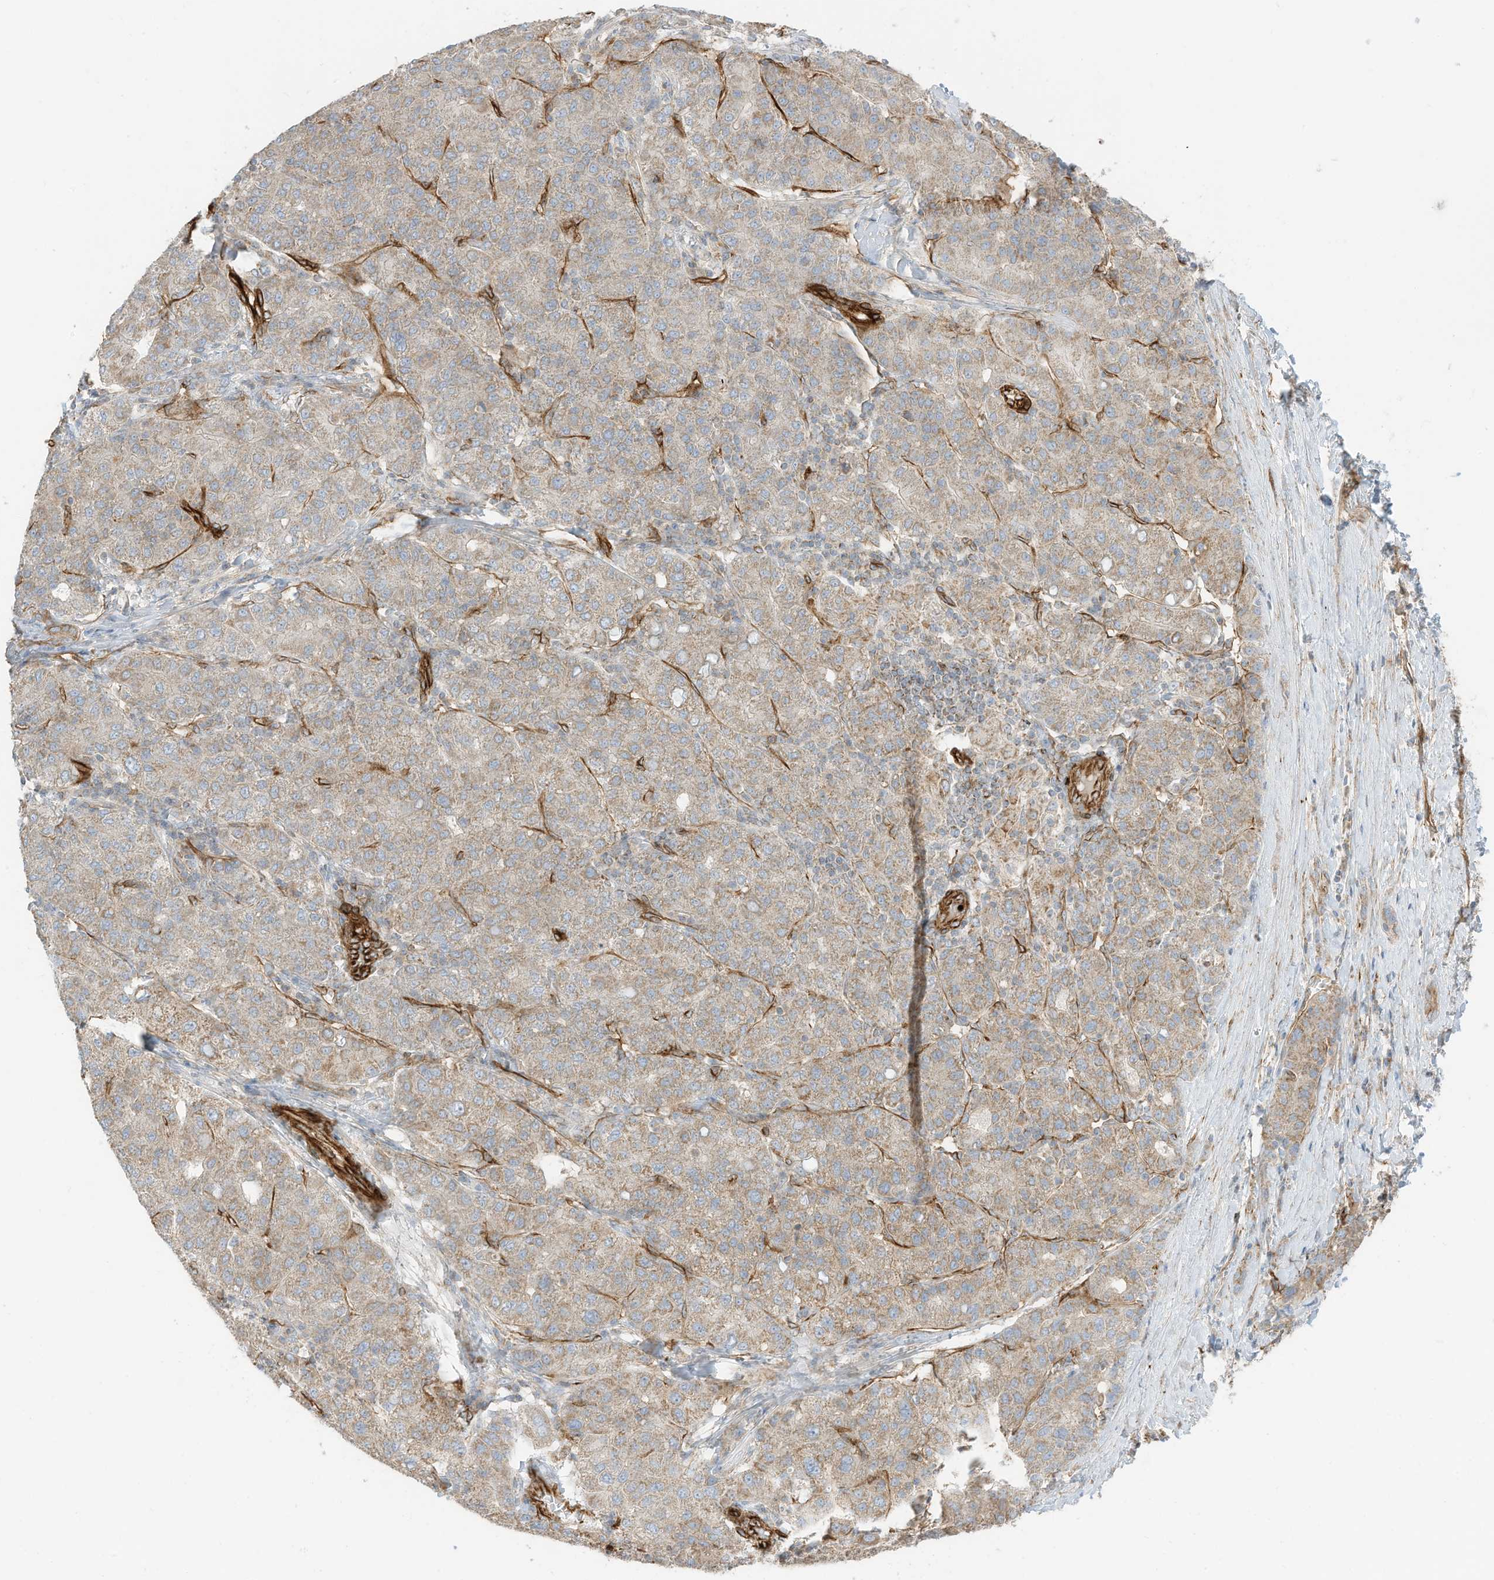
{"staining": {"intensity": "weak", "quantity": ">75%", "location": "cytoplasmic/membranous"}, "tissue": "liver cancer", "cell_type": "Tumor cells", "image_type": "cancer", "snomed": [{"axis": "morphology", "description": "Carcinoma, Hepatocellular, NOS"}, {"axis": "topography", "description": "Liver"}], "caption": "Immunohistochemical staining of liver cancer exhibits low levels of weak cytoplasmic/membranous protein expression in approximately >75% of tumor cells.", "gene": "ABCB7", "patient": {"sex": "male", "age": 65}}